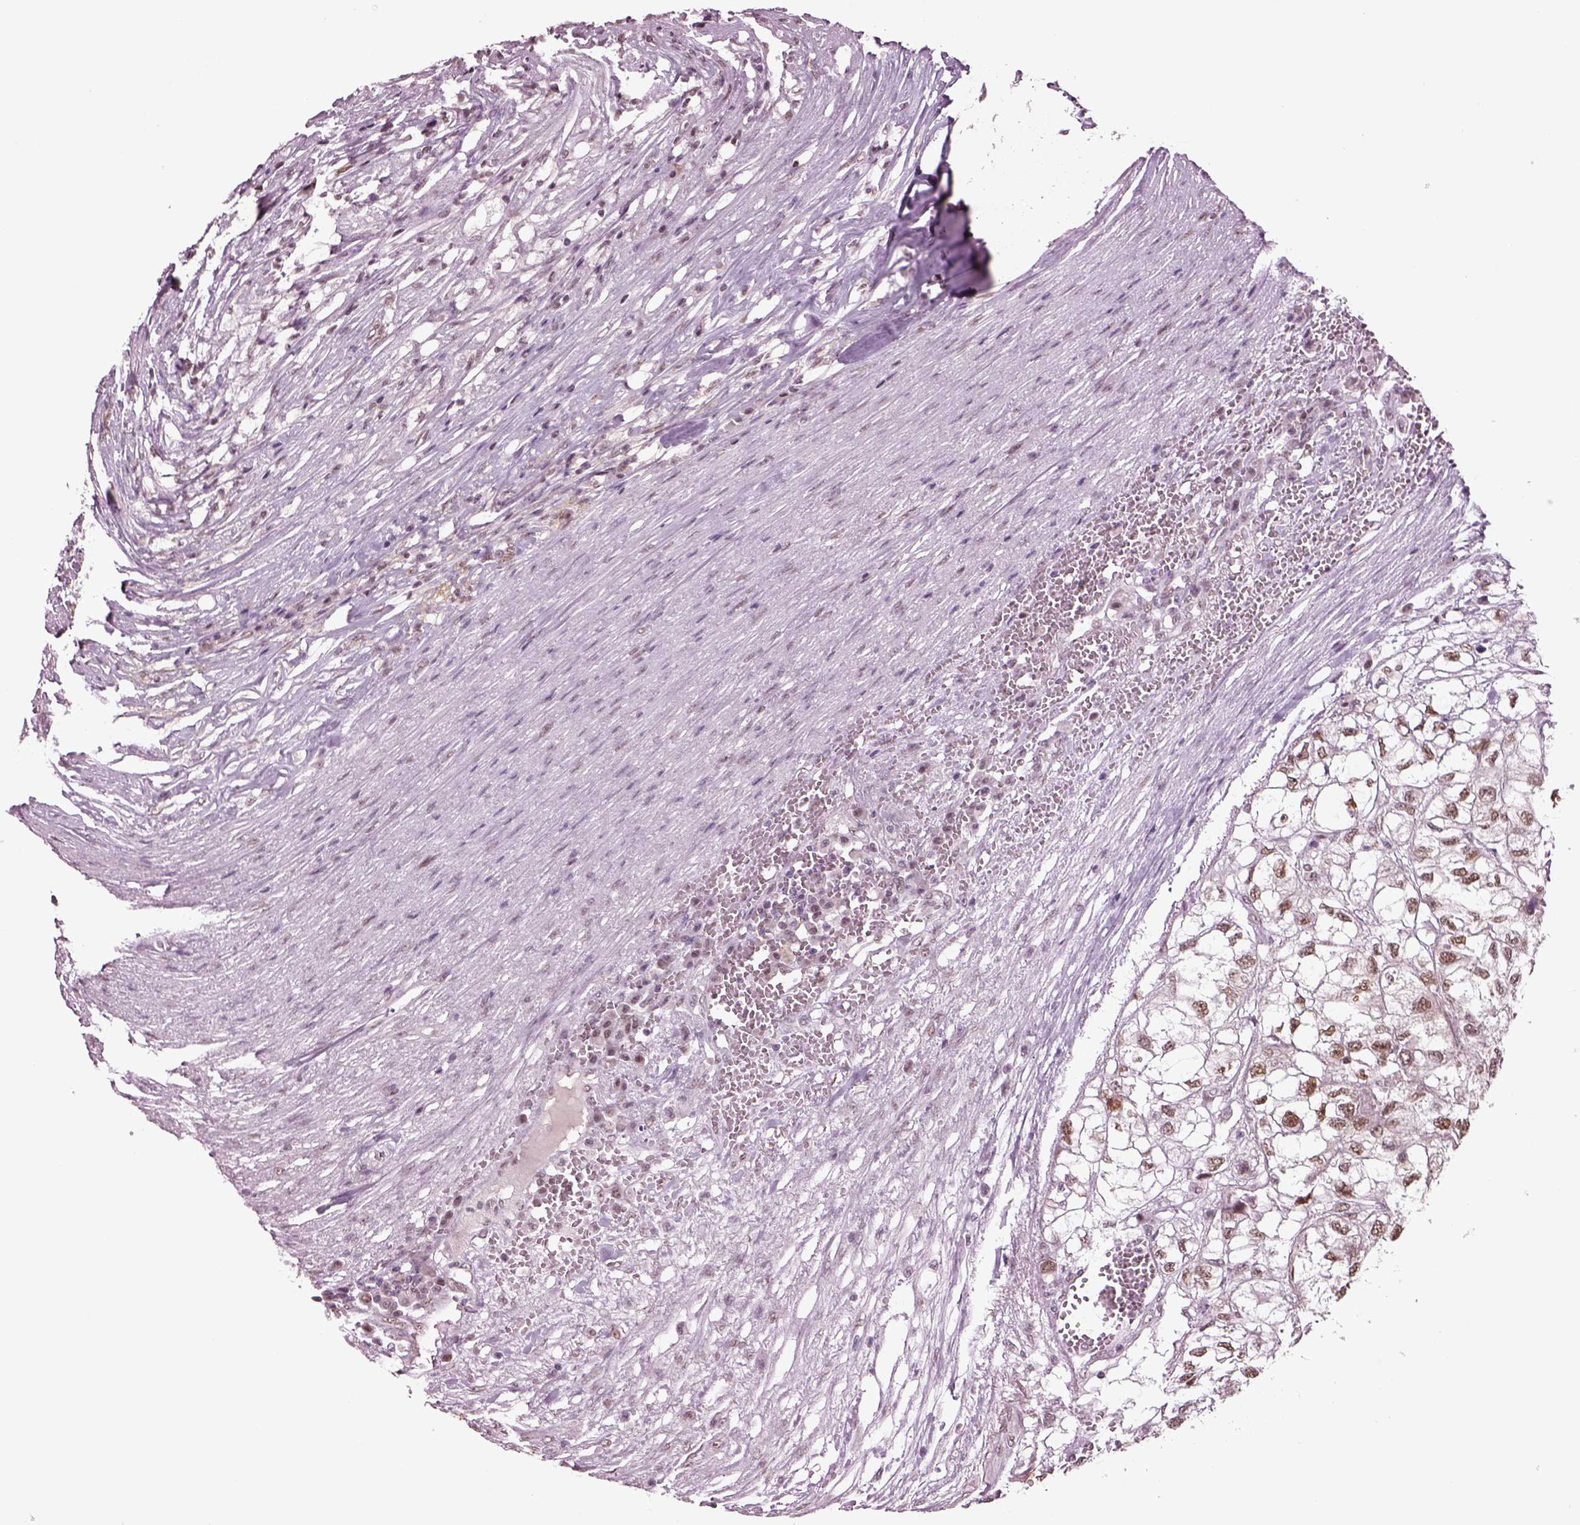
{"staining": {"intensity": "strong", "quantity": ">75%", "location": "nuclear"}, "tissue": "renal cancer", "cell_type": "Tumor cells", "image_type": "cancer", "snomed": [{"axis": "morphology", "description": "Adenocarcinoma, NOS"}, {"axis": "topography", "description": "Kidney"}], "caption": "An image showing strong nuclear positivity in about >75% of tumor cells in adenocarcinoma (renal), as visualized by brown immunohistochemical staining.", "gene": "SEPHS1", "patient": {"sex": "male", "age": 56}}